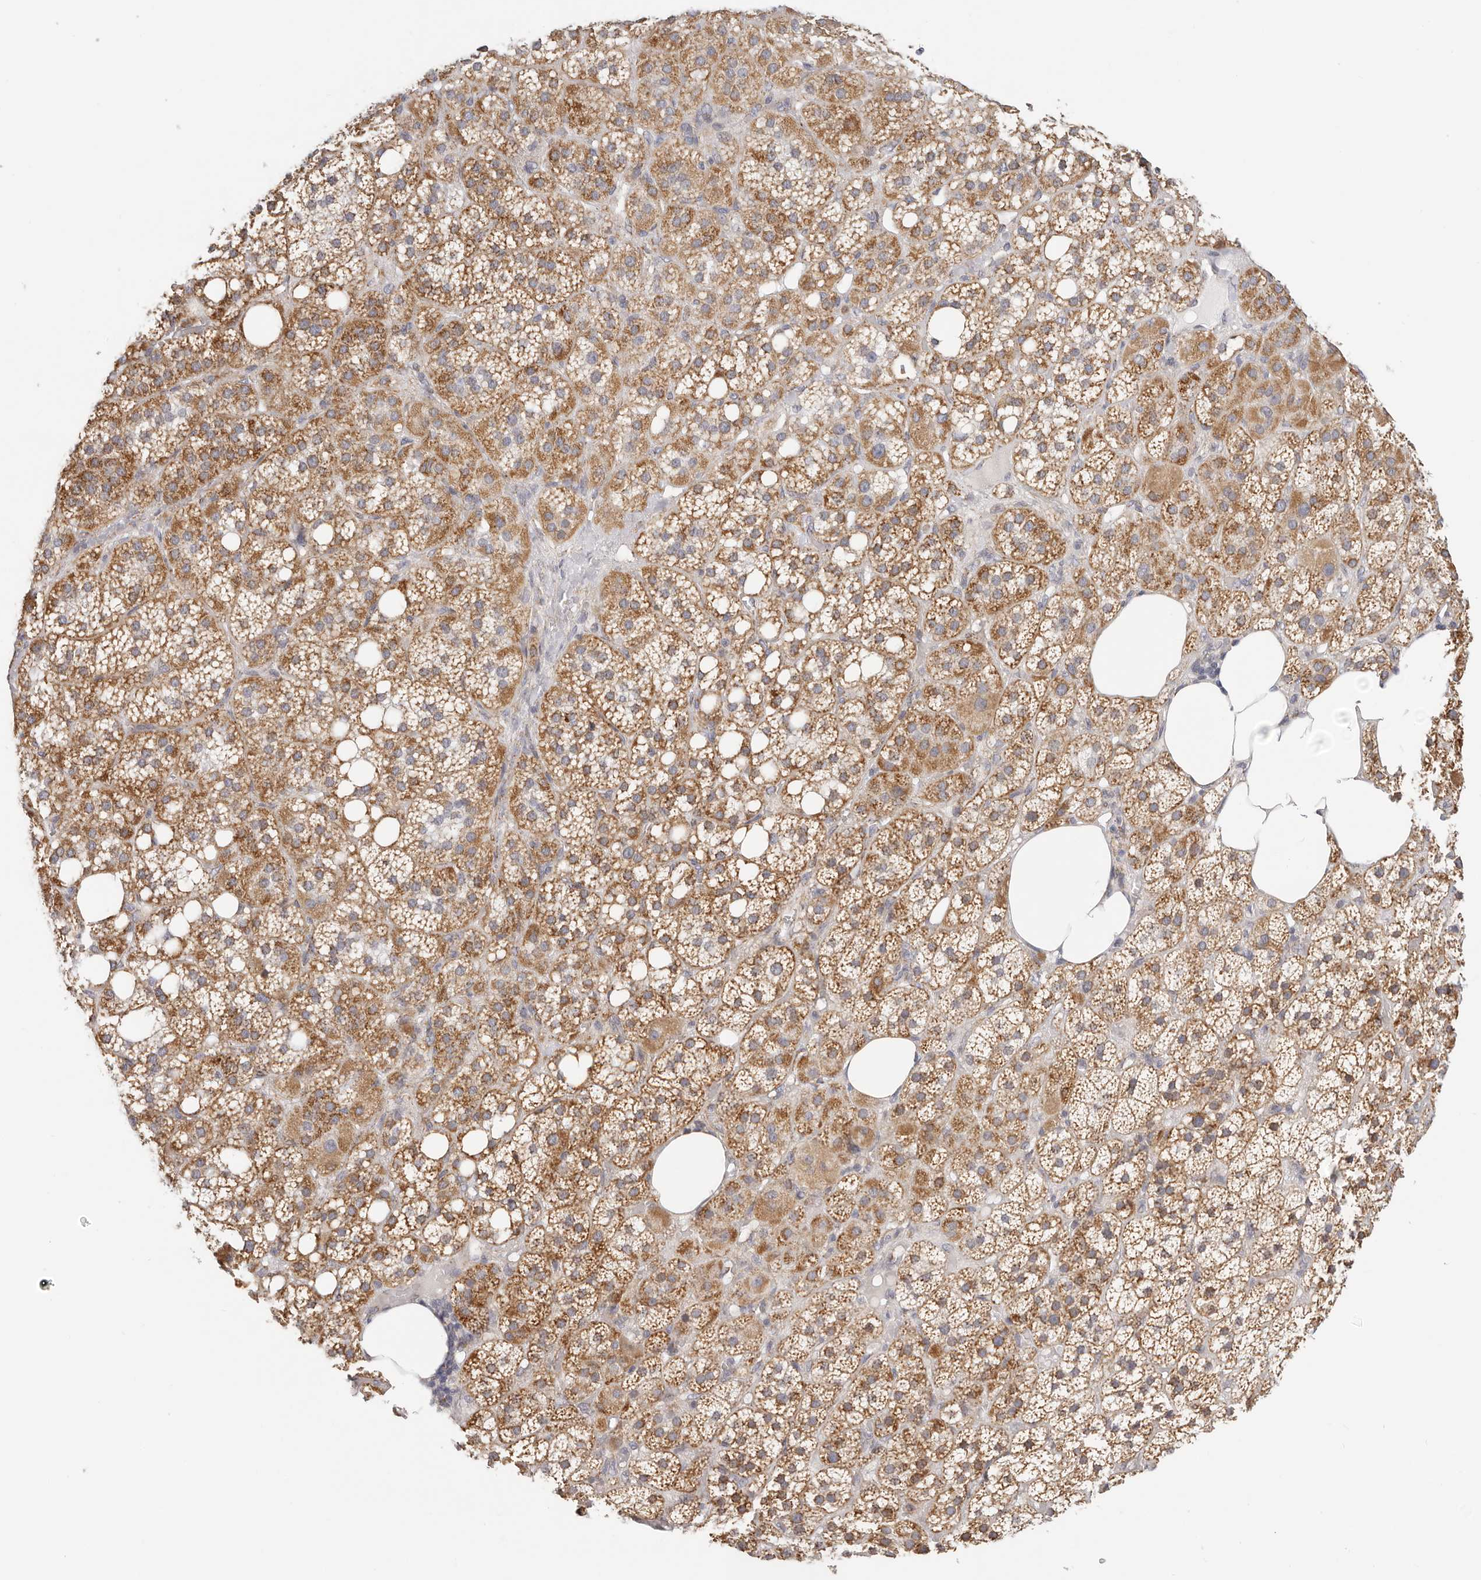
{"staining": {"intensity": "strong", "quantity": "25%-75%", "location": "cytoplasmic/membranous"}, "tissue": "adrenal gland", "cell_type": "Glandular cells", "image_type": "normal", "snomed": [{"axis": "morphology", "description": "Normal tissue, NOS"}, {"axis": "topography", "description": "Adrenal gland"}], "caption": "Human adrenal gland stained for a protein (brown) reveals strong cytoplasmic/membranous positive staining in about 25%-75% of glandular cells.", "gene": "AFDN", "patient": {"sex": "female", "age": 59}}